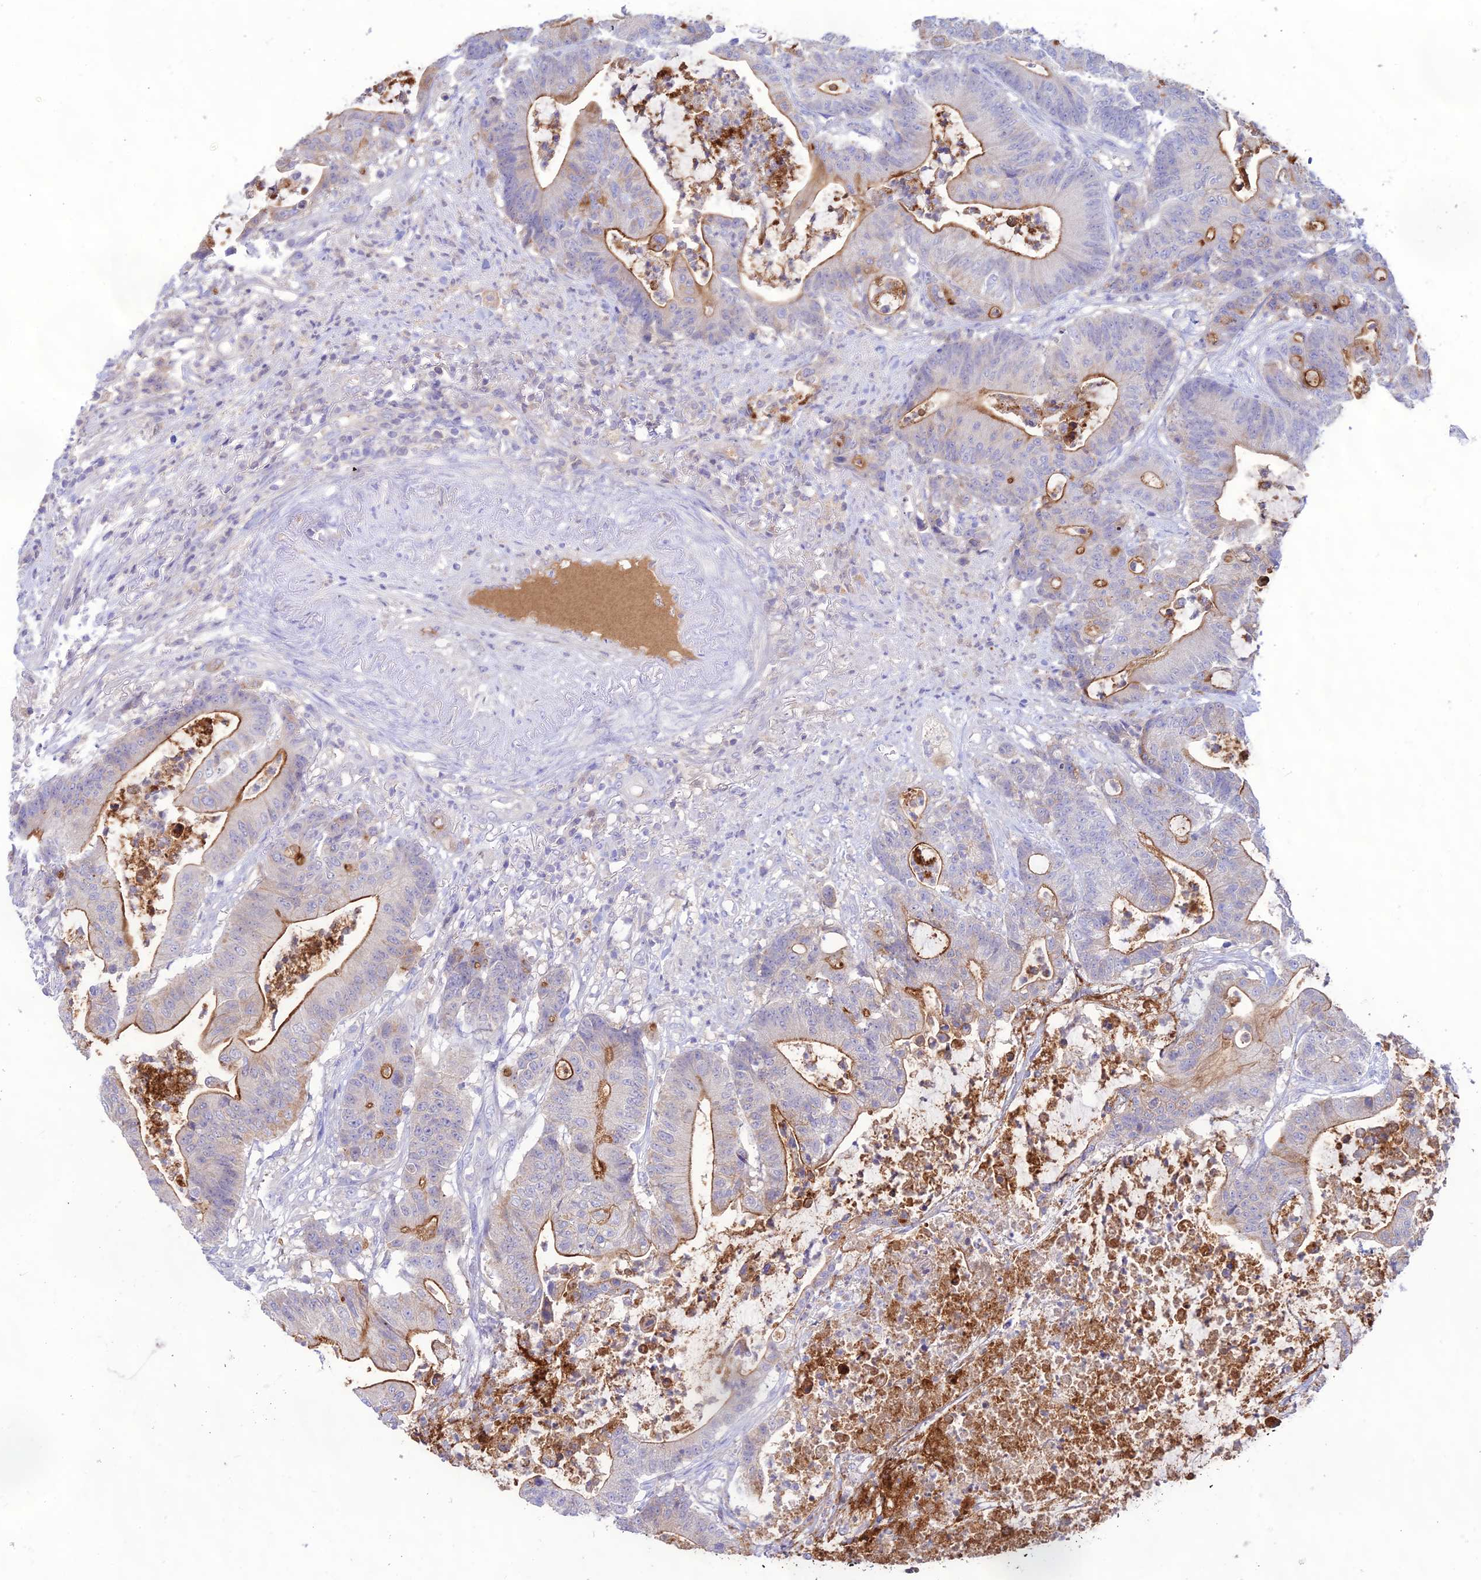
{"staining": {"intensity": "moderate", "quantity": "25%-75%", "location": "cytoplasmic/membranous"}, "tissue": "colorectal cancer", "cell_type": "Tumor cells", "image_type": "cancer", "snomed": [{"axis": "morphology", "description": "Adenocarcinoma, NOS"}, {"axis": "topography", "description": "Colon"}], "caption": "A high-resolution micrograph shows immunohistochemistry (IHC) staining of colorectal cancer (adenocarcinoma), which reveals moderate cytoplasmic/membranous positivity in about 25%-75% of tumor cells.", "gene": "NLRP9", "patient": {"sex": "female", "age": 84}}